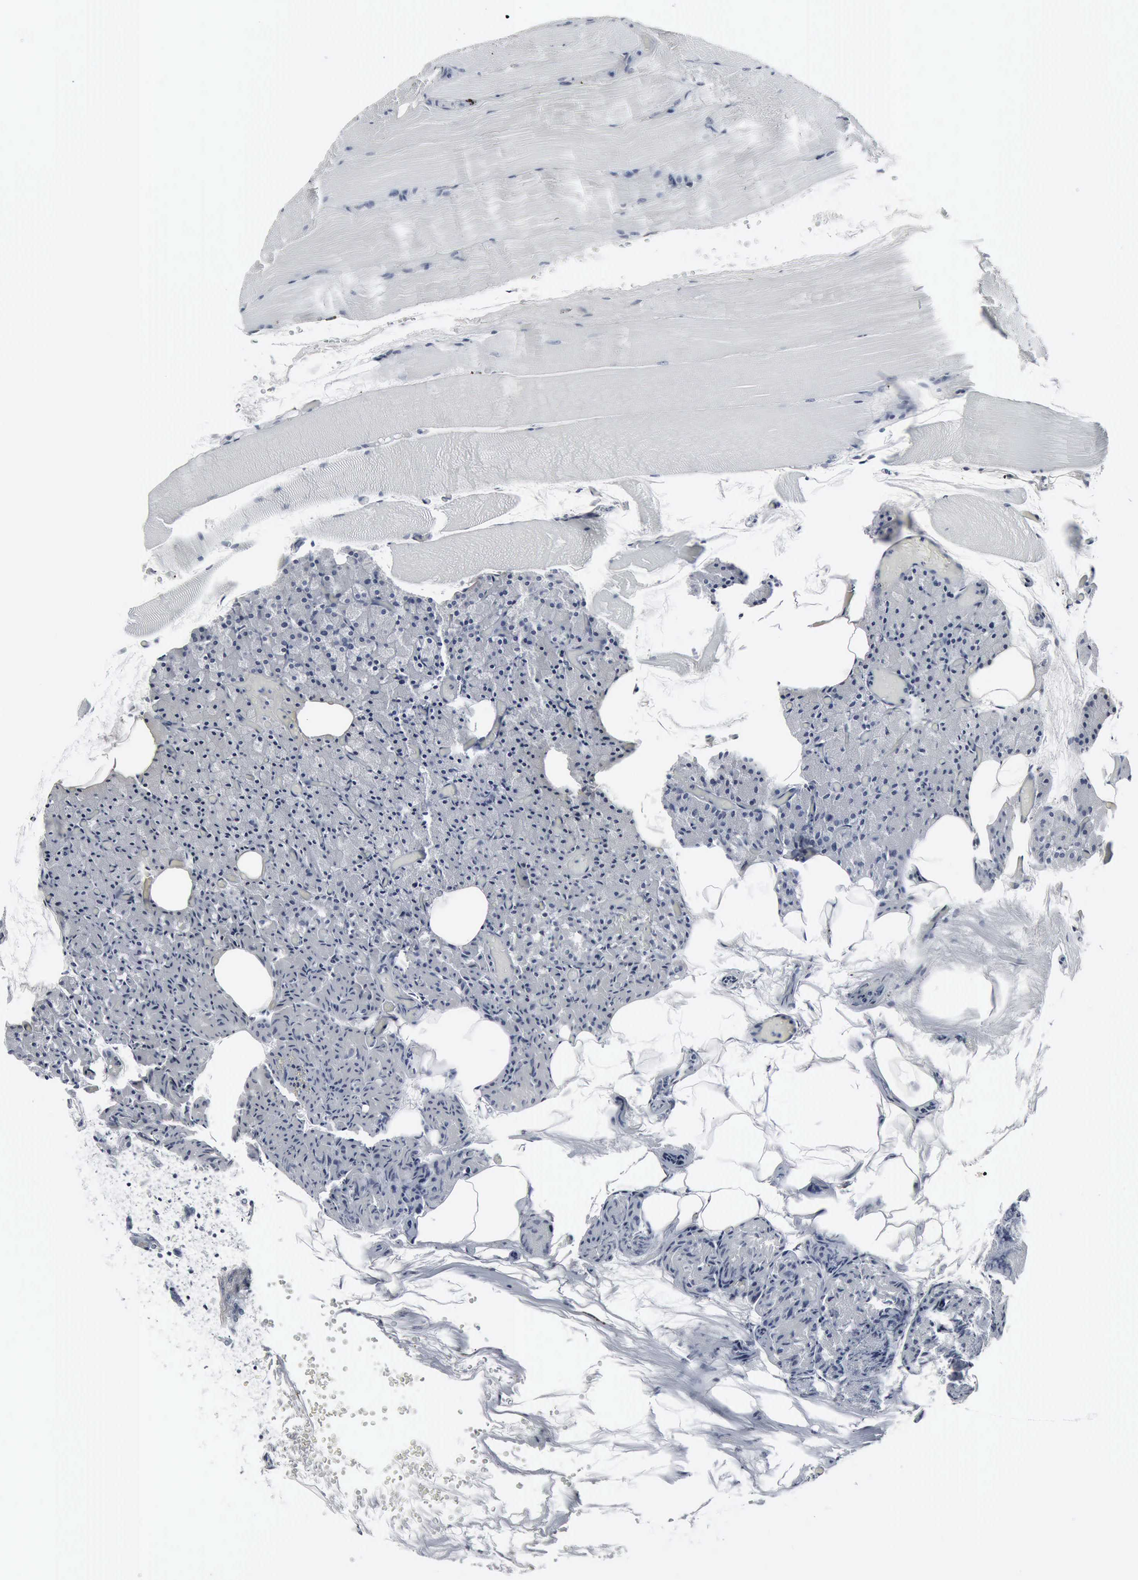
{"staining": {"intensity": "negative", "quantity": "none", "location": "none"}, "tissue": "parathyroid gland", "cell_type": "Glandular cells", "image_type": "normal", "snomed": [{"axis": "morphology", "description": "Normal tissue, NOS"}, {"axis": "topography", "description": "Skeletal muscle"}, {"axis": "topography", "description": "Parathyroid gland"}], "caption": "The histopathology image exhibits no staining of glandular cells in benign parathyroid gland. (Stains: DAB (3,3'-diaminobenzidine) IHC with hematoxylin counter stain, Microscopy: brightfield microscopy at high magnification).", "gene": "SNAP25", "patient": {"sex": "female", "age": 37}}